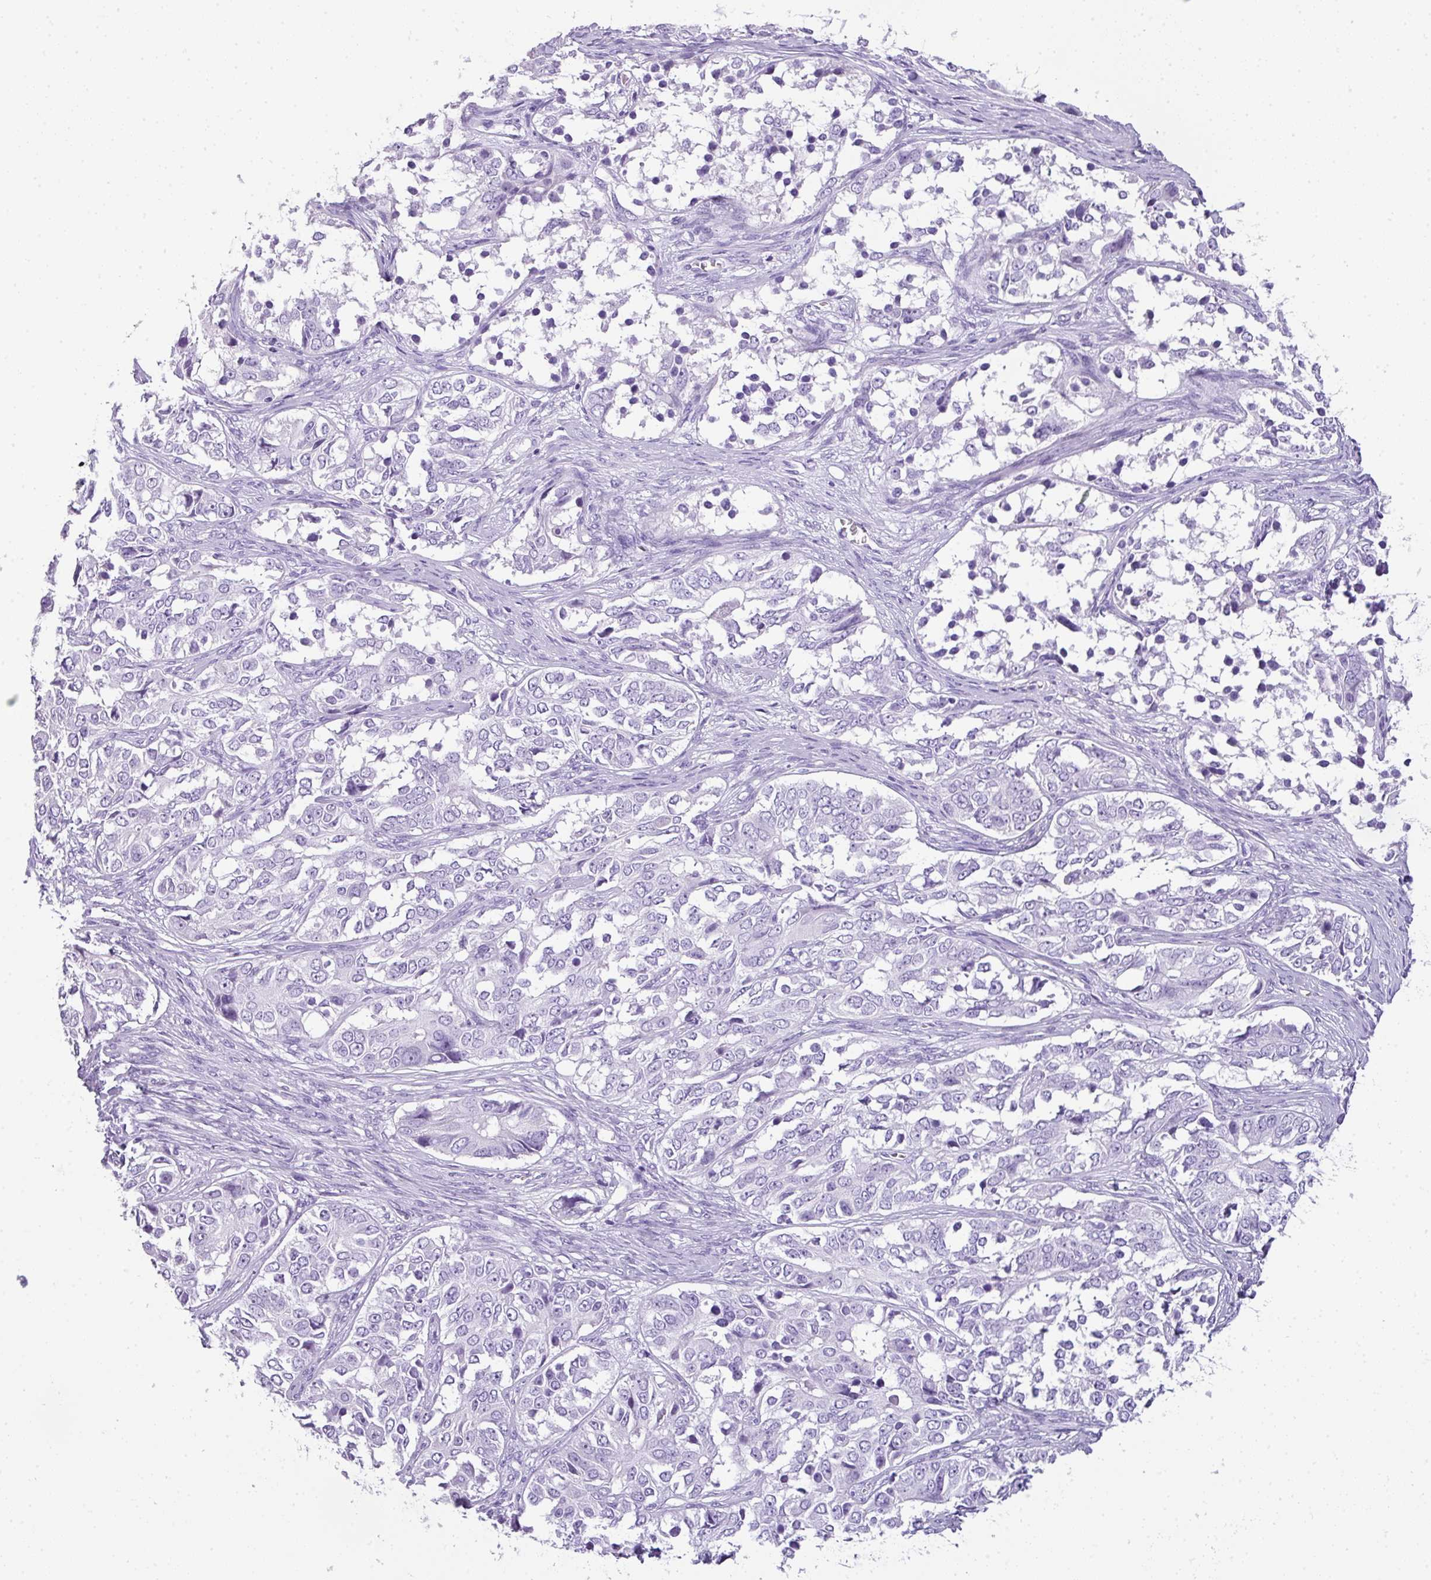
{"staining": {"intensity": "negative", "quantity": "none", "location": "none"}, "tissue": "ovarian cancer", "cell_type": "Tumor cells", "image_type": "cancer", "snomed": [{"axis": "morphology", "description": "Carcinoma, endometroid"}, {"axis": "topography", "description": "Ovary"}], "caption": "This is an immunohistochemistry histopathology image of human ovarian endometroid carcinoma. There is no staining in tumor cells.", "gene": "TNP1", "patient": {"sex": "female", "age": 51}}